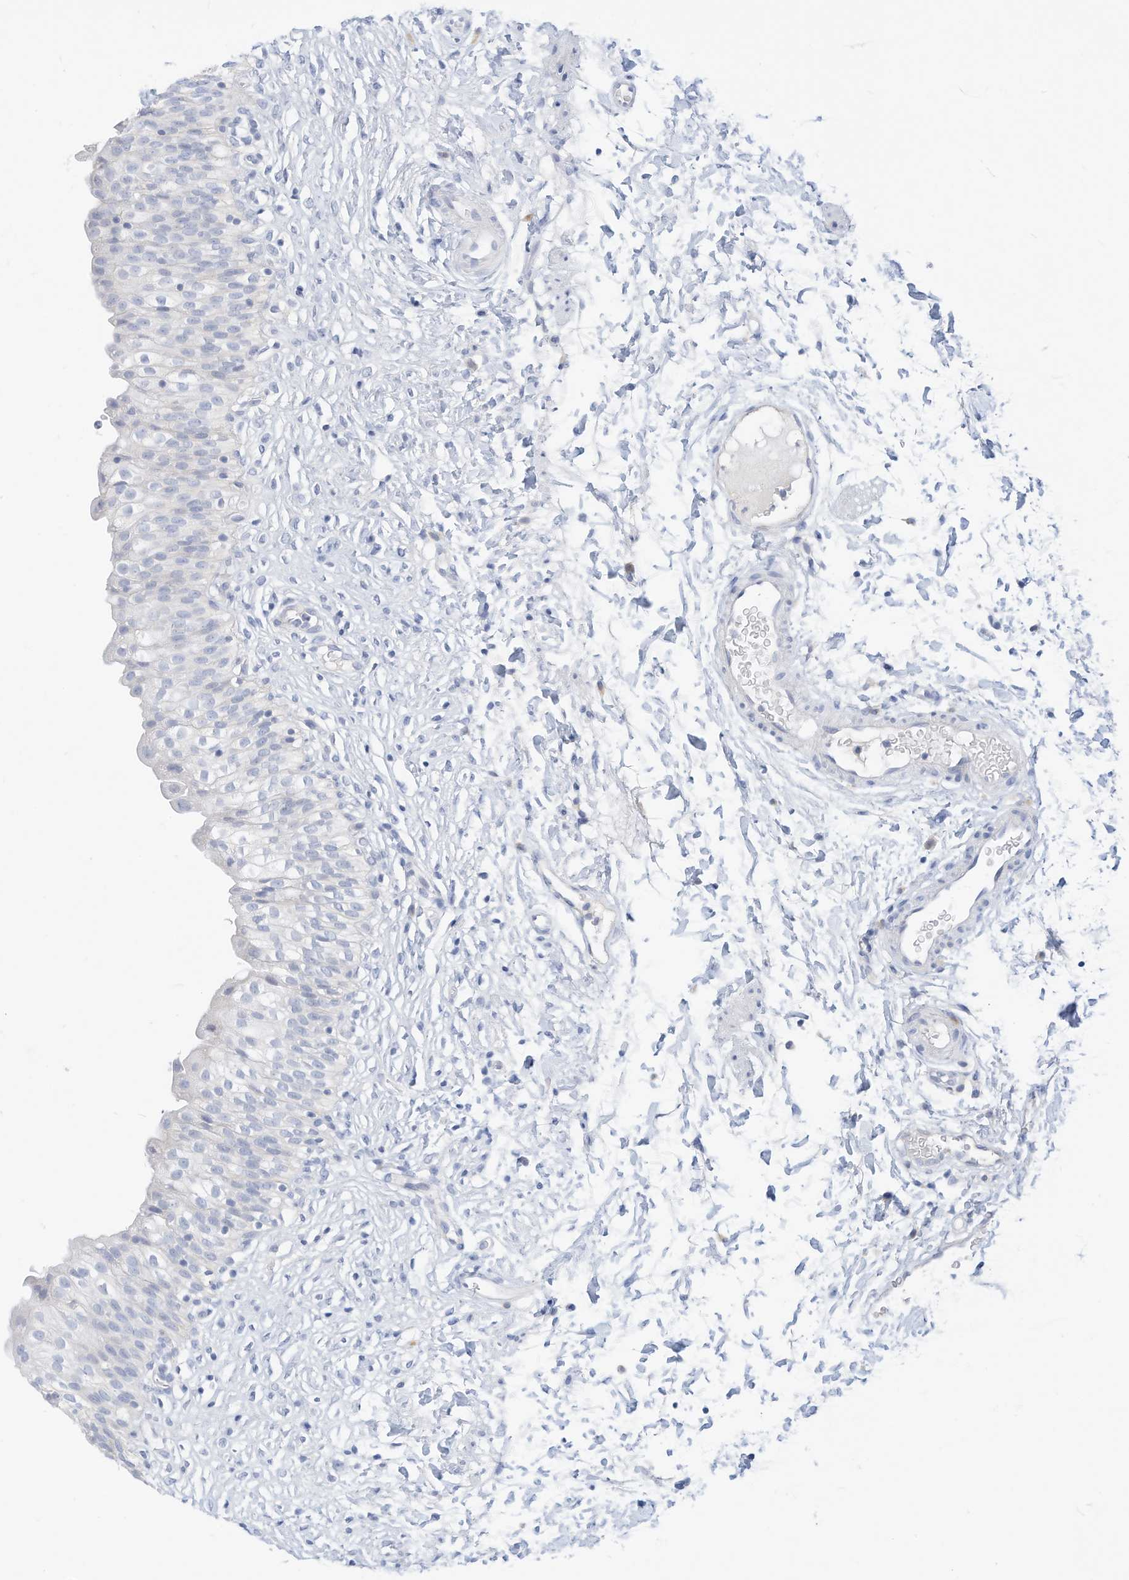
{"staining": {"intensity": "negative", "quantity": "none", "location": "none"}, "tissue": "urinary bladder", "cell_type": "Urothelial cells", "image_type": "normal", "snomed": [{"axis": "morphology", "description": "Normal tissue, NOS"}, {"axis": "topography", "description": "Urinary bladder"}], "caption": "Immunohistochemistry (IHC) of normal human urinary bladder demonstrates no staining in urothelial cells.", "gene": "SPOCD1", "patient": {"sex": "male", "age": 55}}